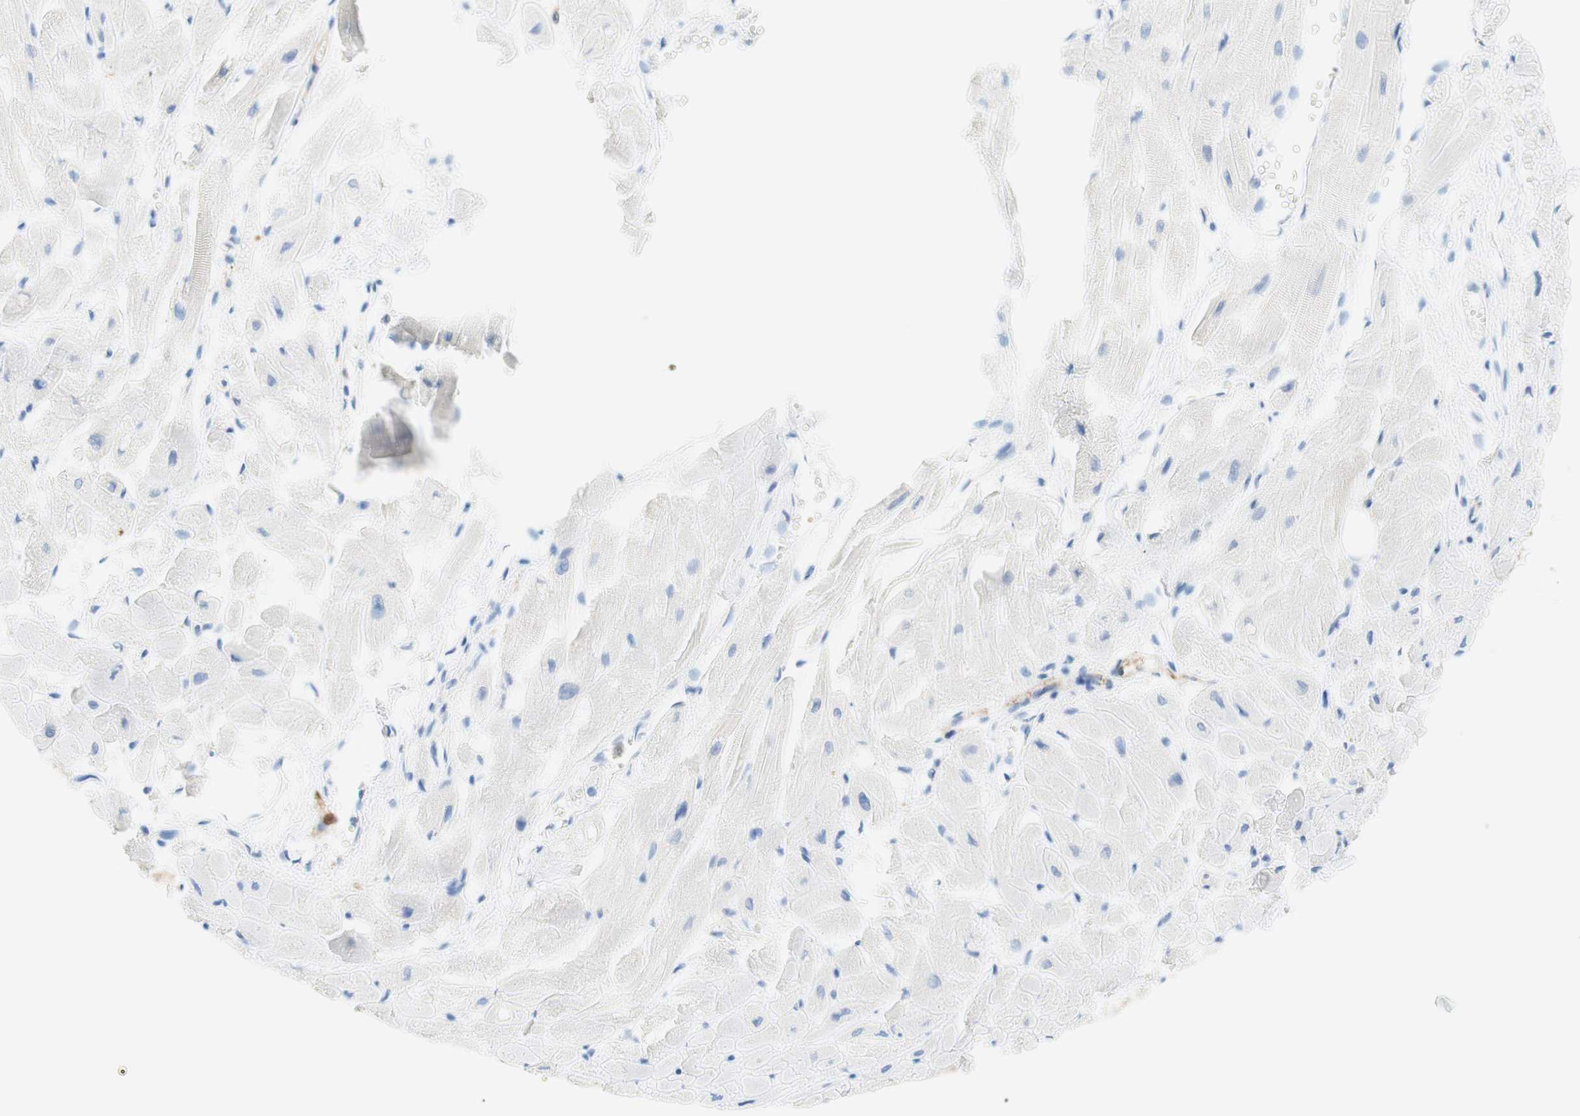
{"staining": {"intensity": "negative", "quantity": "none", "location": "none"}, "tissue": "heart muscle", "cell_type": "Cardiomyocytes", "image_type": "normal", "snomed": [{"axis": "morphology", "description": "Normal tissue, NOS"}, {"axis": "topography", "description": "Heart"}], "caption": "Immunohistochemistry photomicrograph of unremarkable heart muscle stained for a protein (brown), which exhibits no staining in cardiomyocytes.", "gene": "STMN1", "patient": {"sex": "female", "age": 19}}